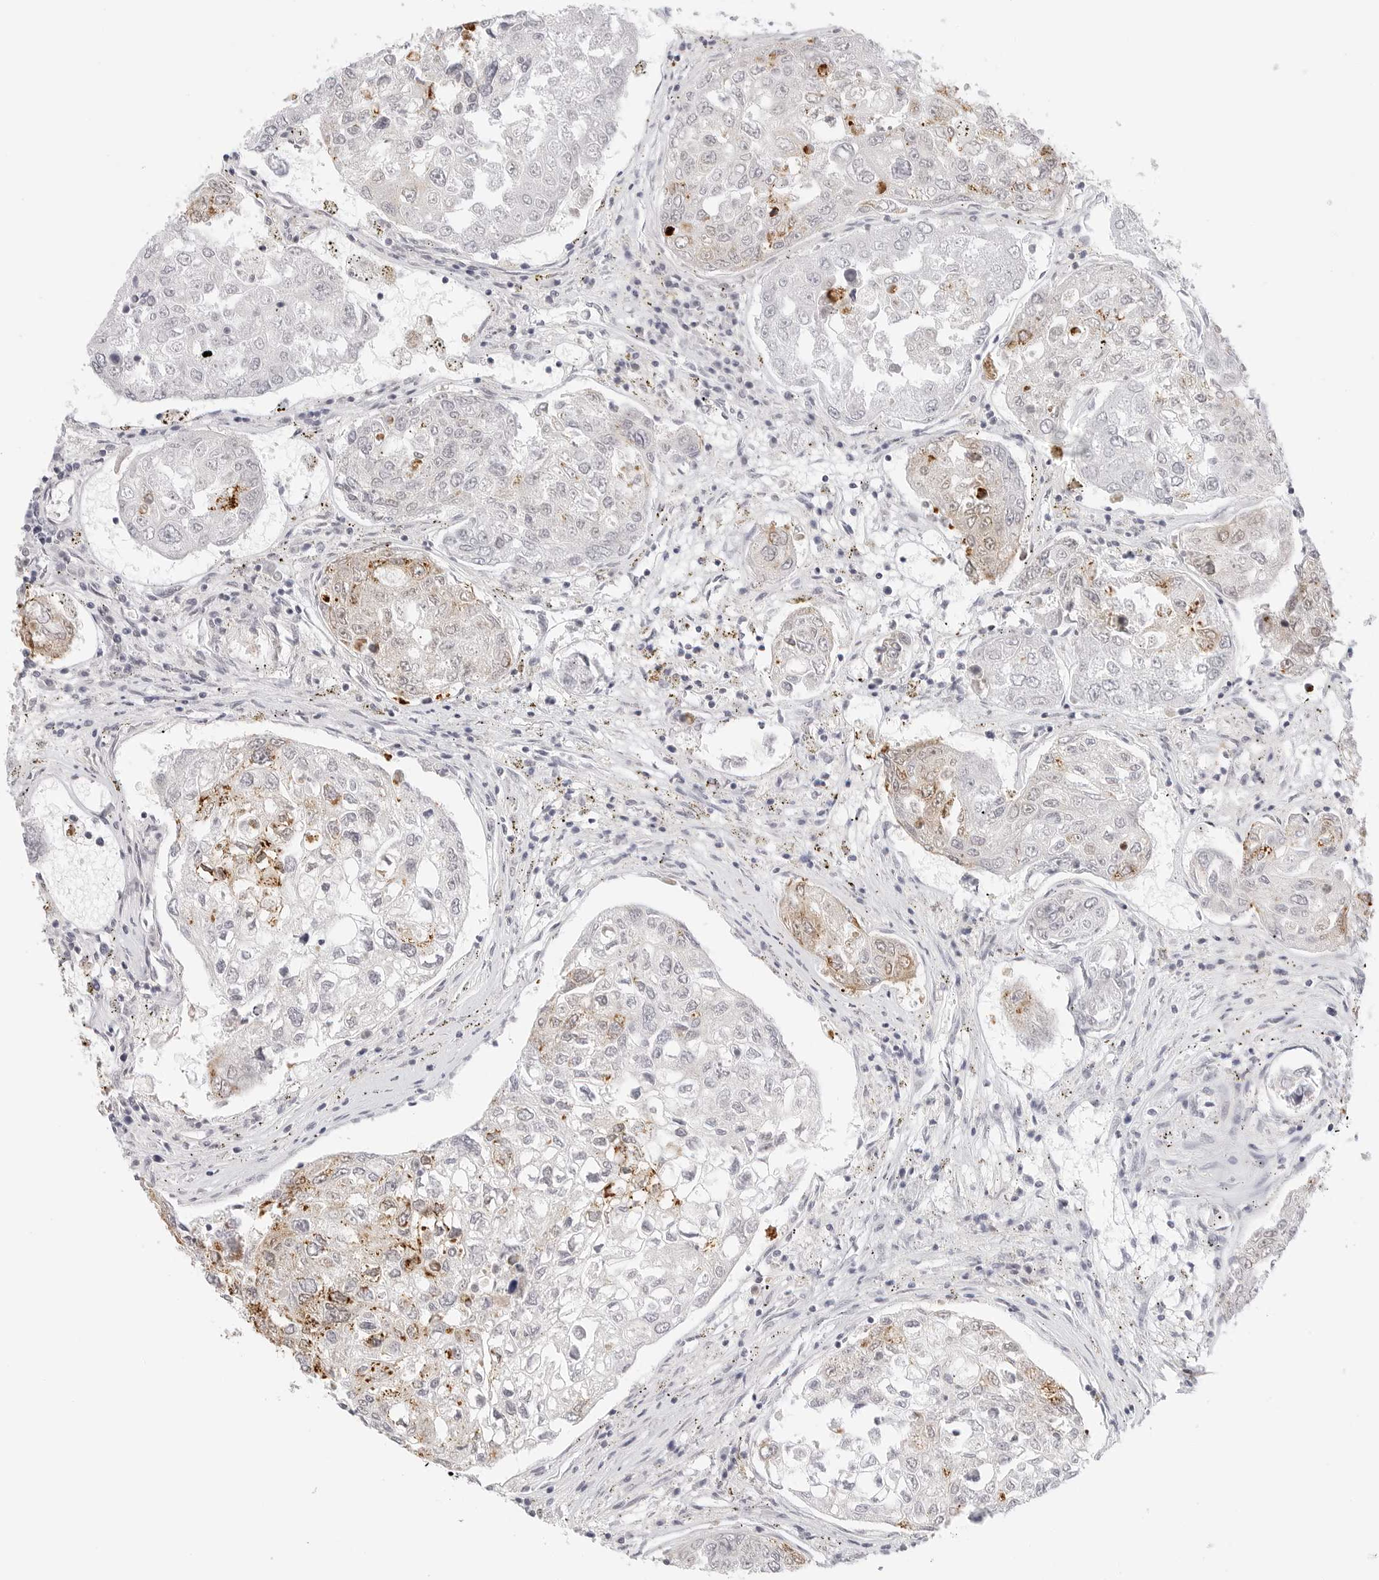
{"staining": {"intensity": "moderate", "quantity": "25%-75%", "location": "cytoplasmic/membranous"}, "tissue": "urothelial cancer", "cell_type": "Tumor cells", "image_type": "cancer", "snomed": [{"axis": "morphology", "description": "Urothelial carcinoma, High grade"}, {"axis": "topography", "description": "Lymph node"}, {"axis": "topography", "description": "Urinary bladder"}], "caption": "This image reveals immunohistochemistry (IHC) staining of high-grade urothelial carcinoma, with medium moderate cytoplasmic/membranous expression in approximately 25%-75% of tumor cells.", "gene": "HMGCS2", "patient": {"sex": "male", "age": 51}}